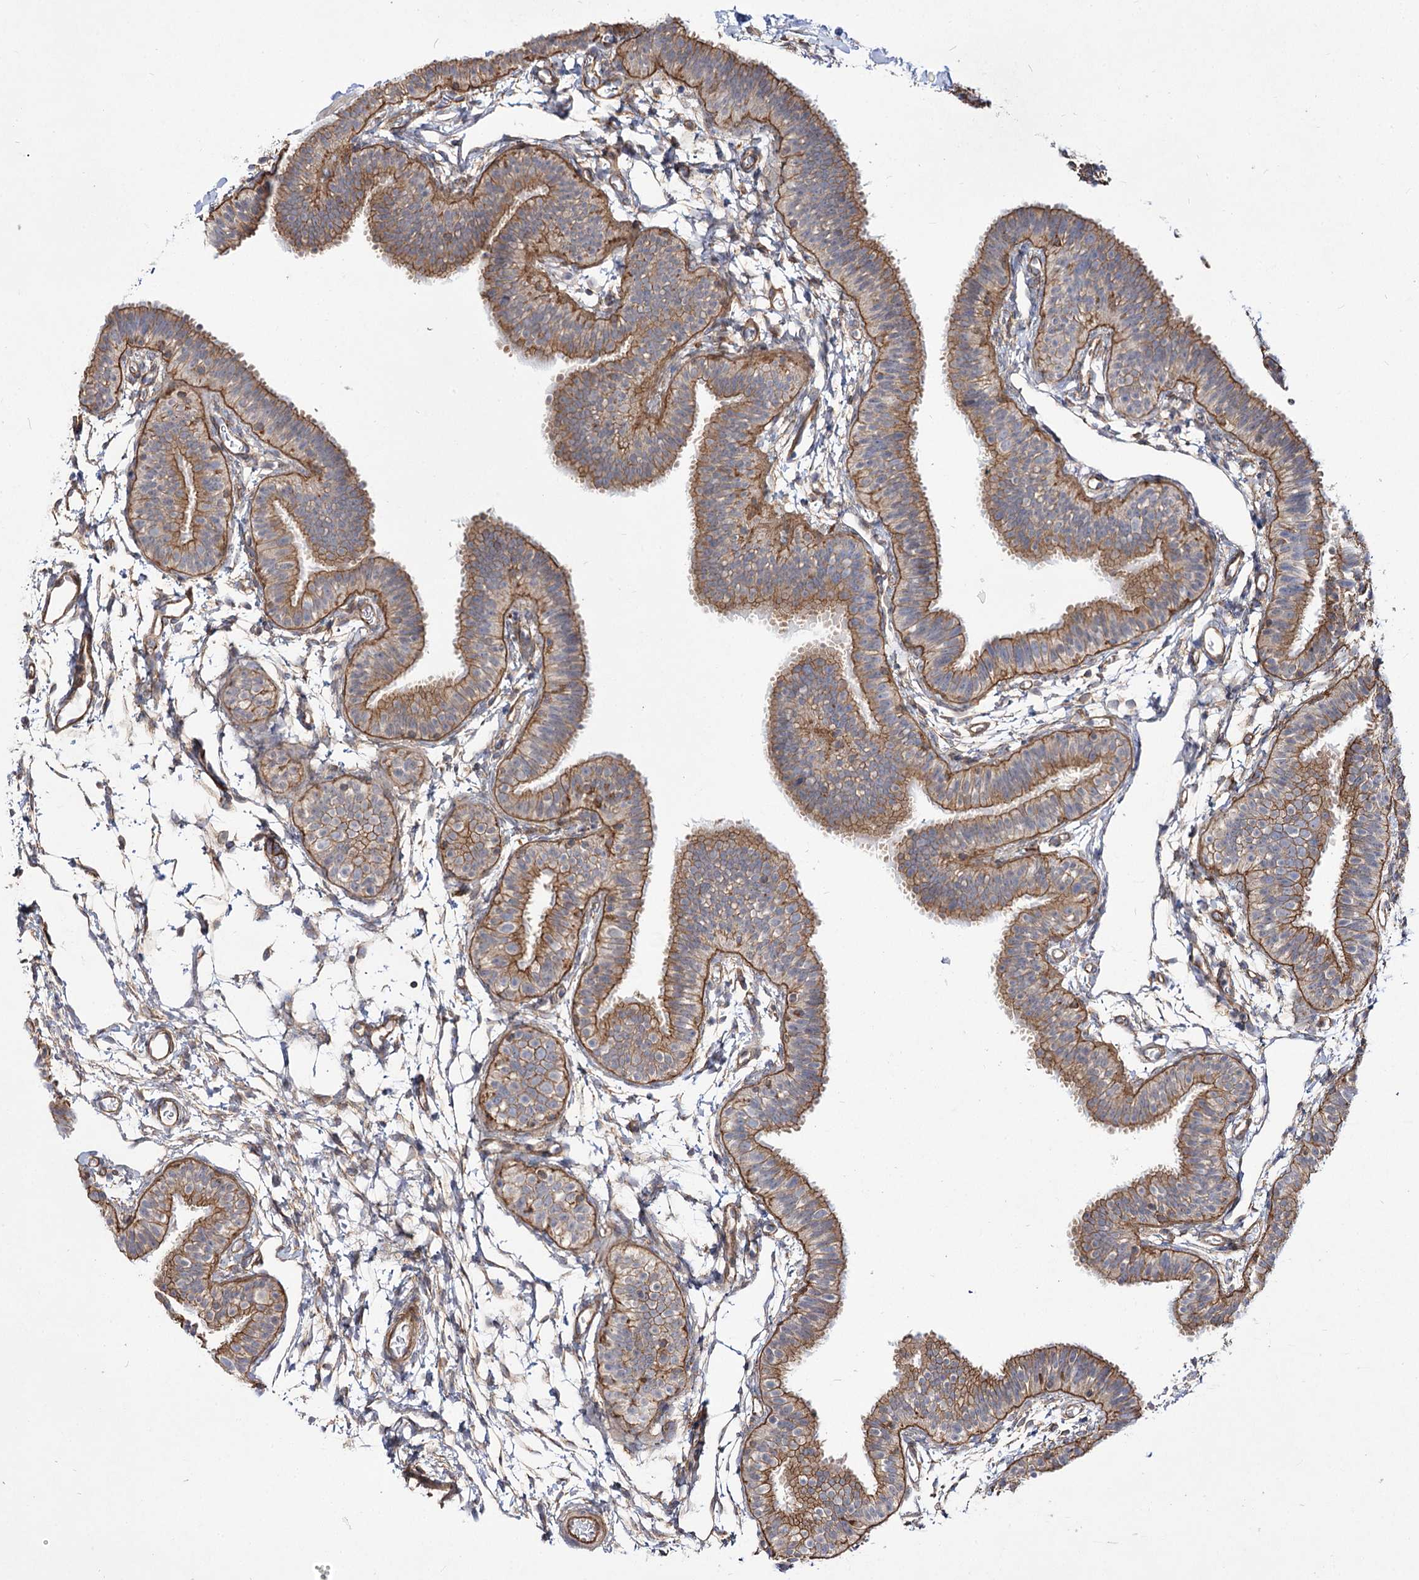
{"staining": {"intensity": "moderate", "quantity": ">75%", "location": "cytoplasmic/membranous"}, "tissue": "fallopian tube", "cell_type": "Glandular cells", "image_type": "normal", "snomed": [{"axis": "morphology", "description": "Normal tissue, NOS"}, {"axis": "topography", "description": "Fallopian tube"}], "caption": "Immunohistochemistry of normal human fallopian tube exhibits medium levels of moderate cytoplasmic/membranous staining in about >75% of glandular cells.", "gene": "SH3BP5L", "patient": {"sex": "female", "age": 35}}